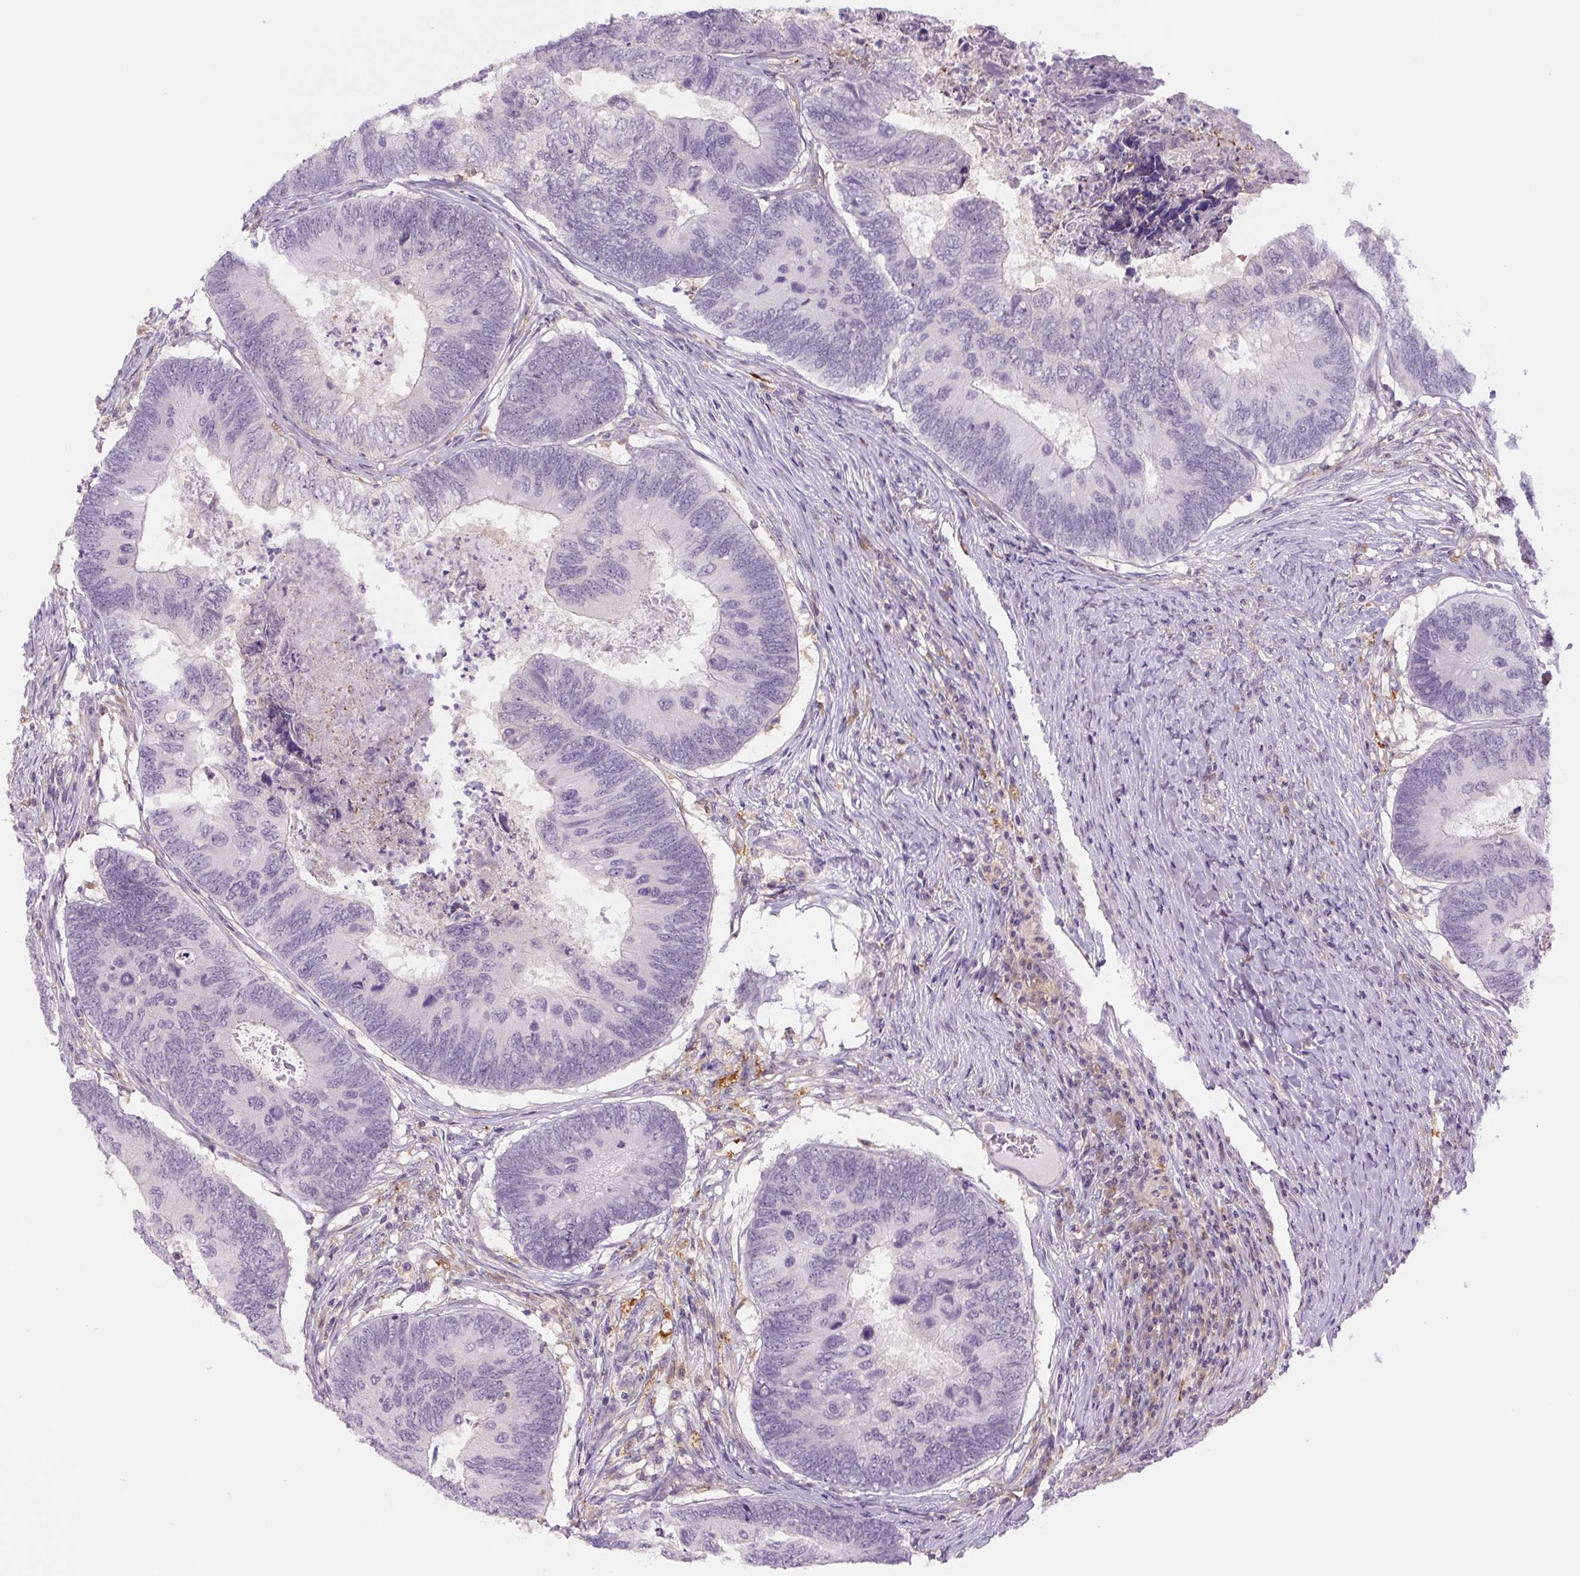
{"staining": {"intensity": "negative", "quantity": "none", "location": "none"}, "tissue": "colorectal cancer", "cell_type": "Tumor cells", "image_type": "cancer", "snomed": [{"axis": "morphology", "description": "Adenocarcinoma, NOS"}, {"axis": "topography", "description": "Colon"}], "caption": "Immunohistochemical staining of human colorectal cancer displays no significant expression in tumor cells.", "gene": "SPSB2", "patient": {"sex": "female", "age": 67}}